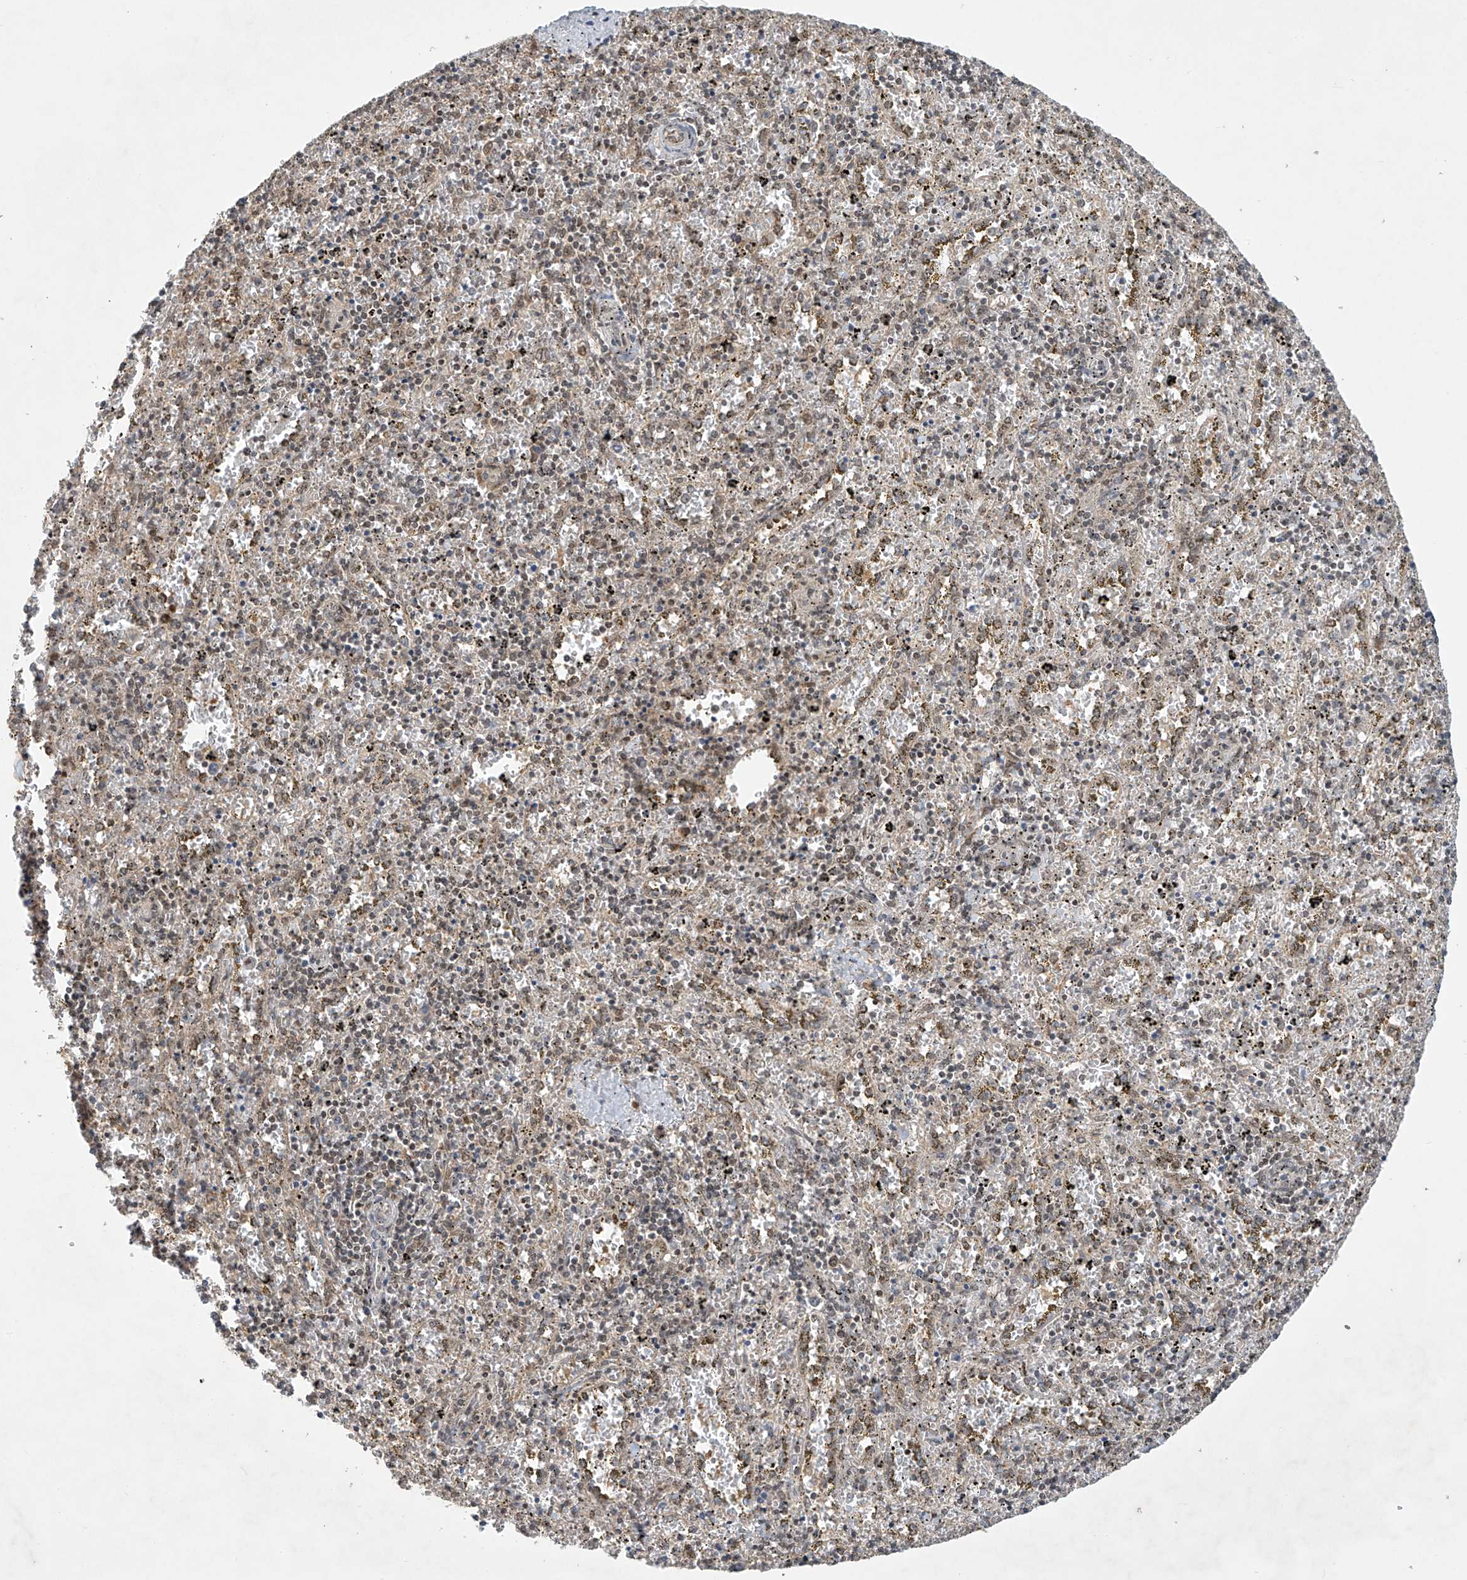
{"staining": {"intensity": "weak", "quantity": "<25%", "location": "nuclear"}, "tissue": "spleen", "cell_type": "Cells in red pulp", "image_type": "normal", "snomed": [{"axis": "morphology", "description": "Normal tissue, NOS"}, {"axis": "topography", "description": "Spleen"}], "caption": "Immunohistochemical staining of unremarkable human spleen shows no significant expression in cells in red pulp.", "gene": "LCOR", "patient": {"sex": "male", "age": 11}}